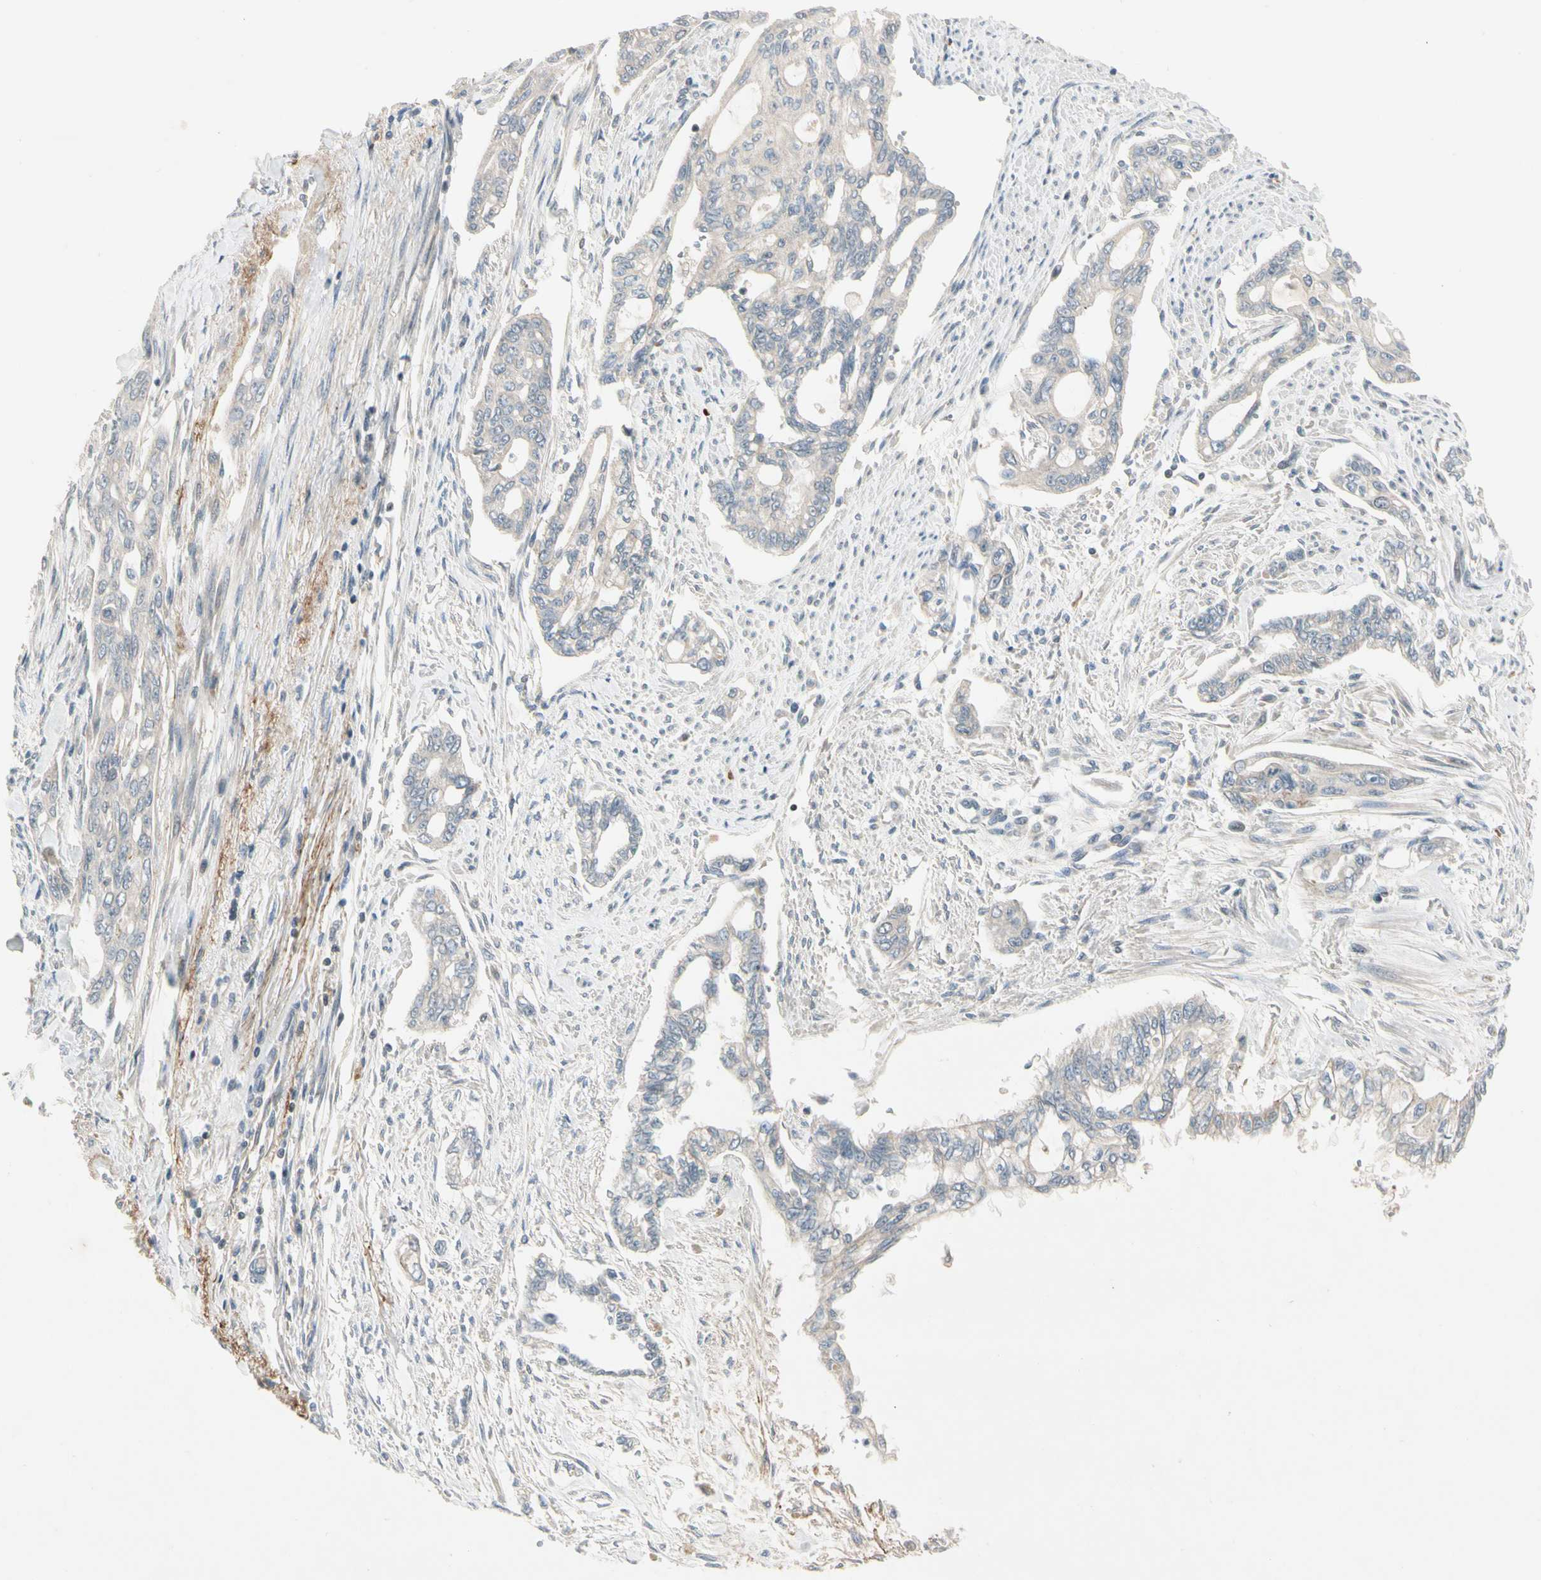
{"staining": {"intensity": "weak", "quantity": "<25%", "location": "cytoplasmic/membranous"}, "tissue": "pancreatic cancer", "cell_type": "Tumor cells", "image_type": "cancer", "snomed": [{"axis": "morphology", "description": "Normal tissue, NOS"}, {"axis": "topography", "description": "Pancreas"}], "caption": "The image displays no significant staining in tumor cells of pancreatic cancer.", "gene": "ICAM5", "patient": {"sex": "male", "age": 42}}